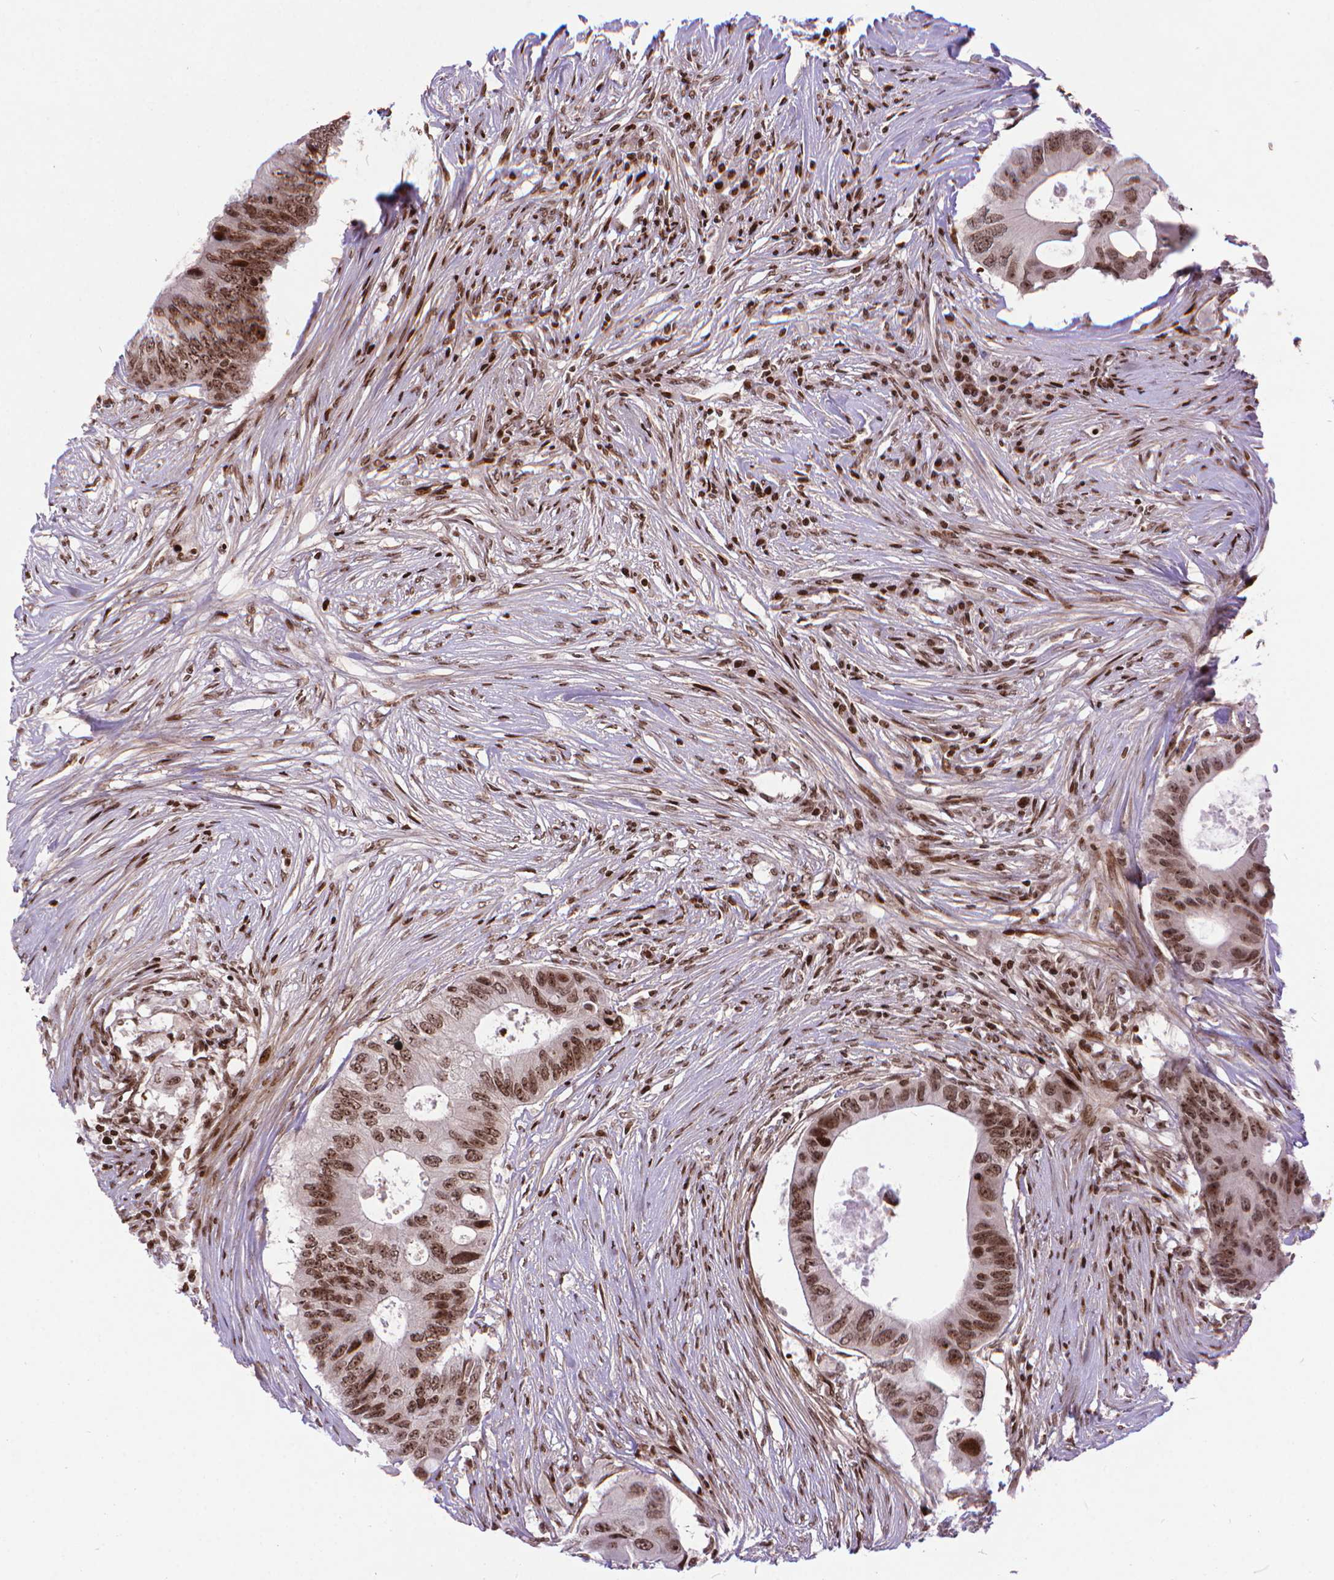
{"staining": {"intensity": "moderate", "quantity": ">75%", "location": "nuclear"}, "tissue": "colorectal cancer", "cell_type": "Tumor cells", "image_type": "cancer", "snomed": [{"axis": "morphology", "description": "Adenocarcinoma, NOS"}, {"axis": "topography", "description": "Colon"}], "caption": "Approximately >75% of tumor cells in colorectal cancer (adenocarcinoma) show moderate nuclear protein positivity as visualized by brown immunohistochemical staining.", "gene": "AMER1", "patient": {"sex": "male", "age": 71}}